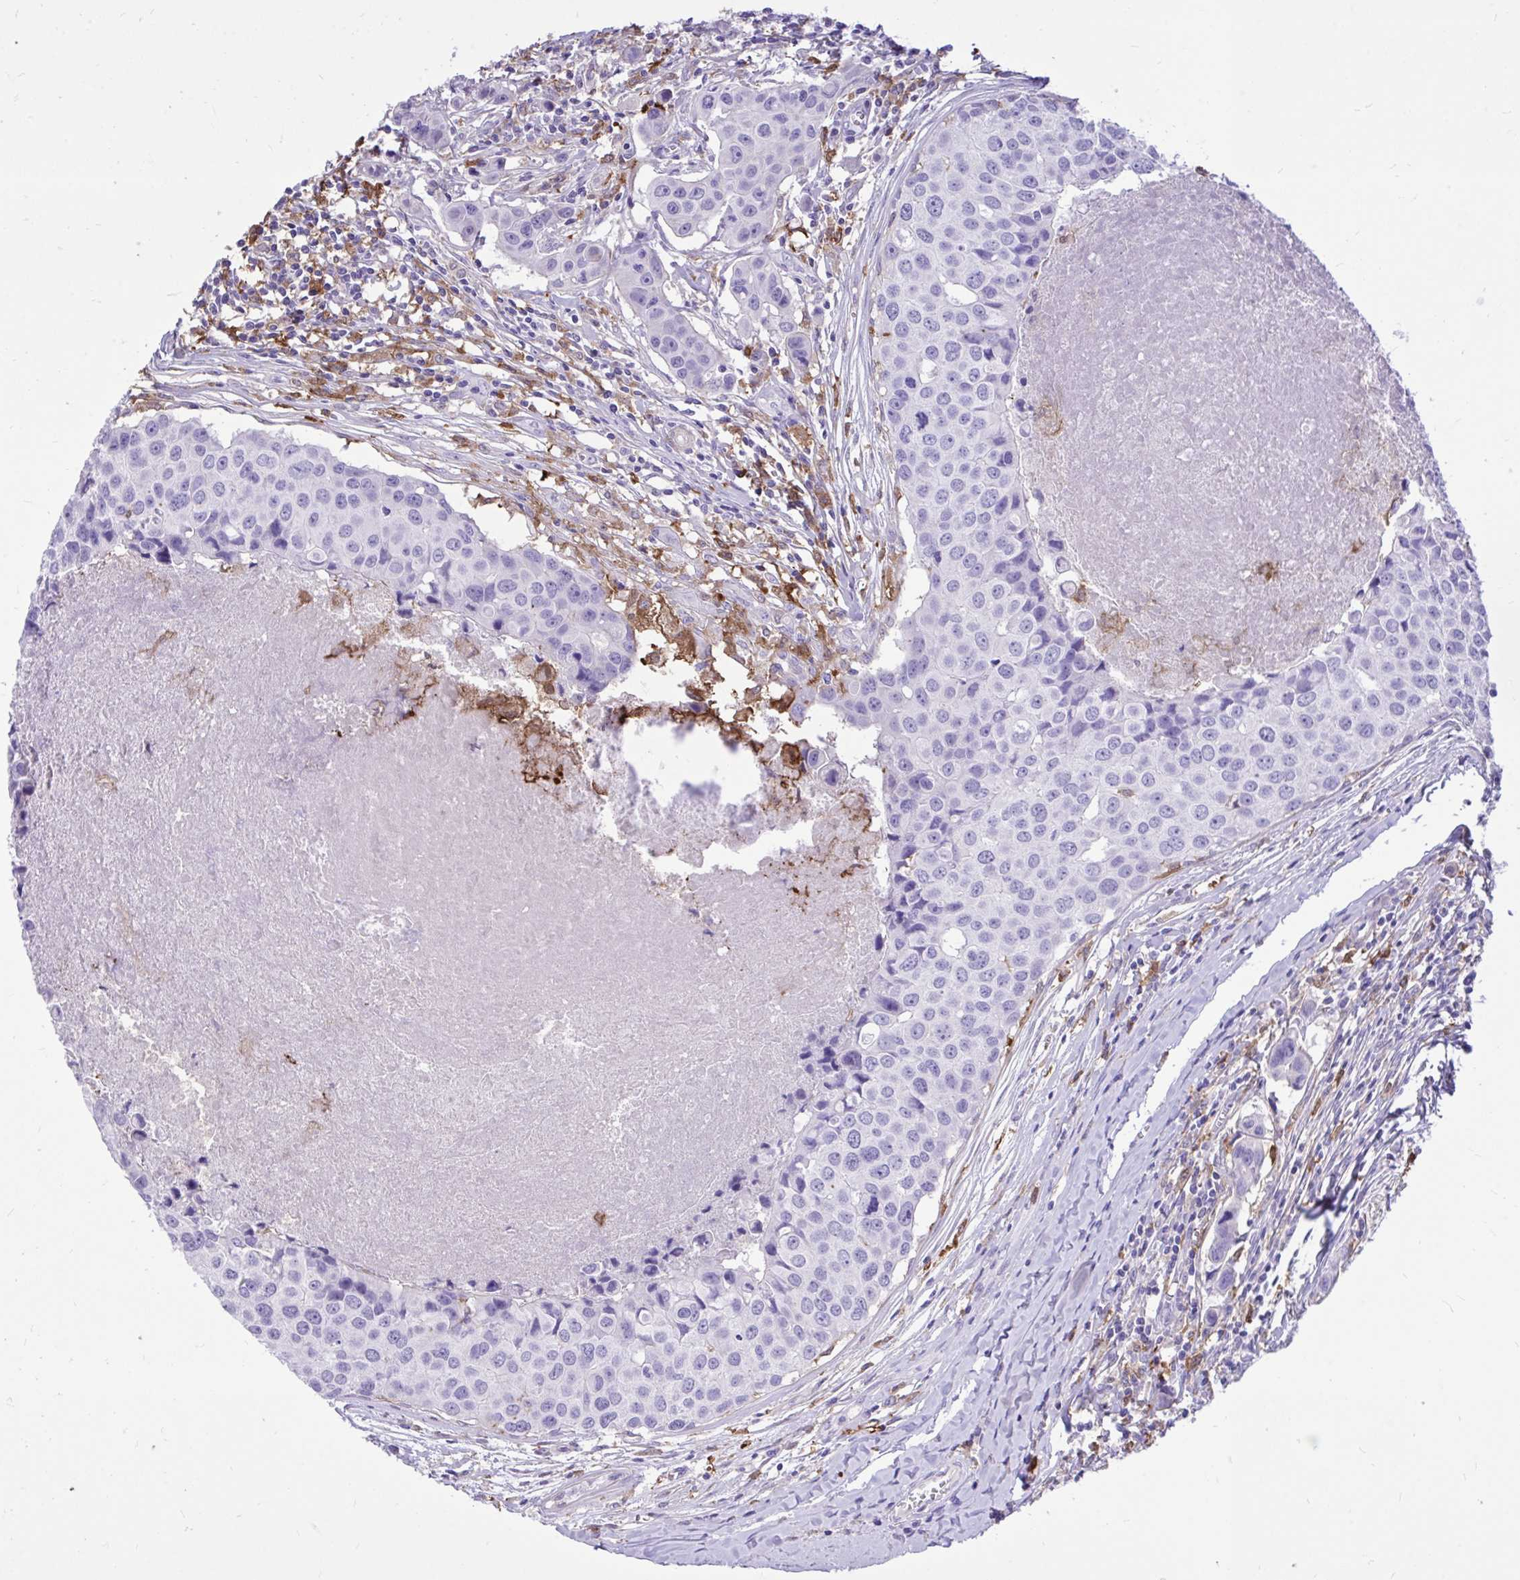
{"staining": {"intensity": "negative", "quantity": "none", "location": "none"}, "tissue": "breast cancer", "cell_type": "Tumor cells", "image_type": "cancer", "snomed": [{"axis": "morphology", "description": "Duct carcinoma"}, {"axis": "topography", "description": "Breast"}], "caption": "A histopathology image of human breast cancer is negative for staining in tumor cells.", "gene": "TLR7", "patient": {"sex": "female", "age": 24}}